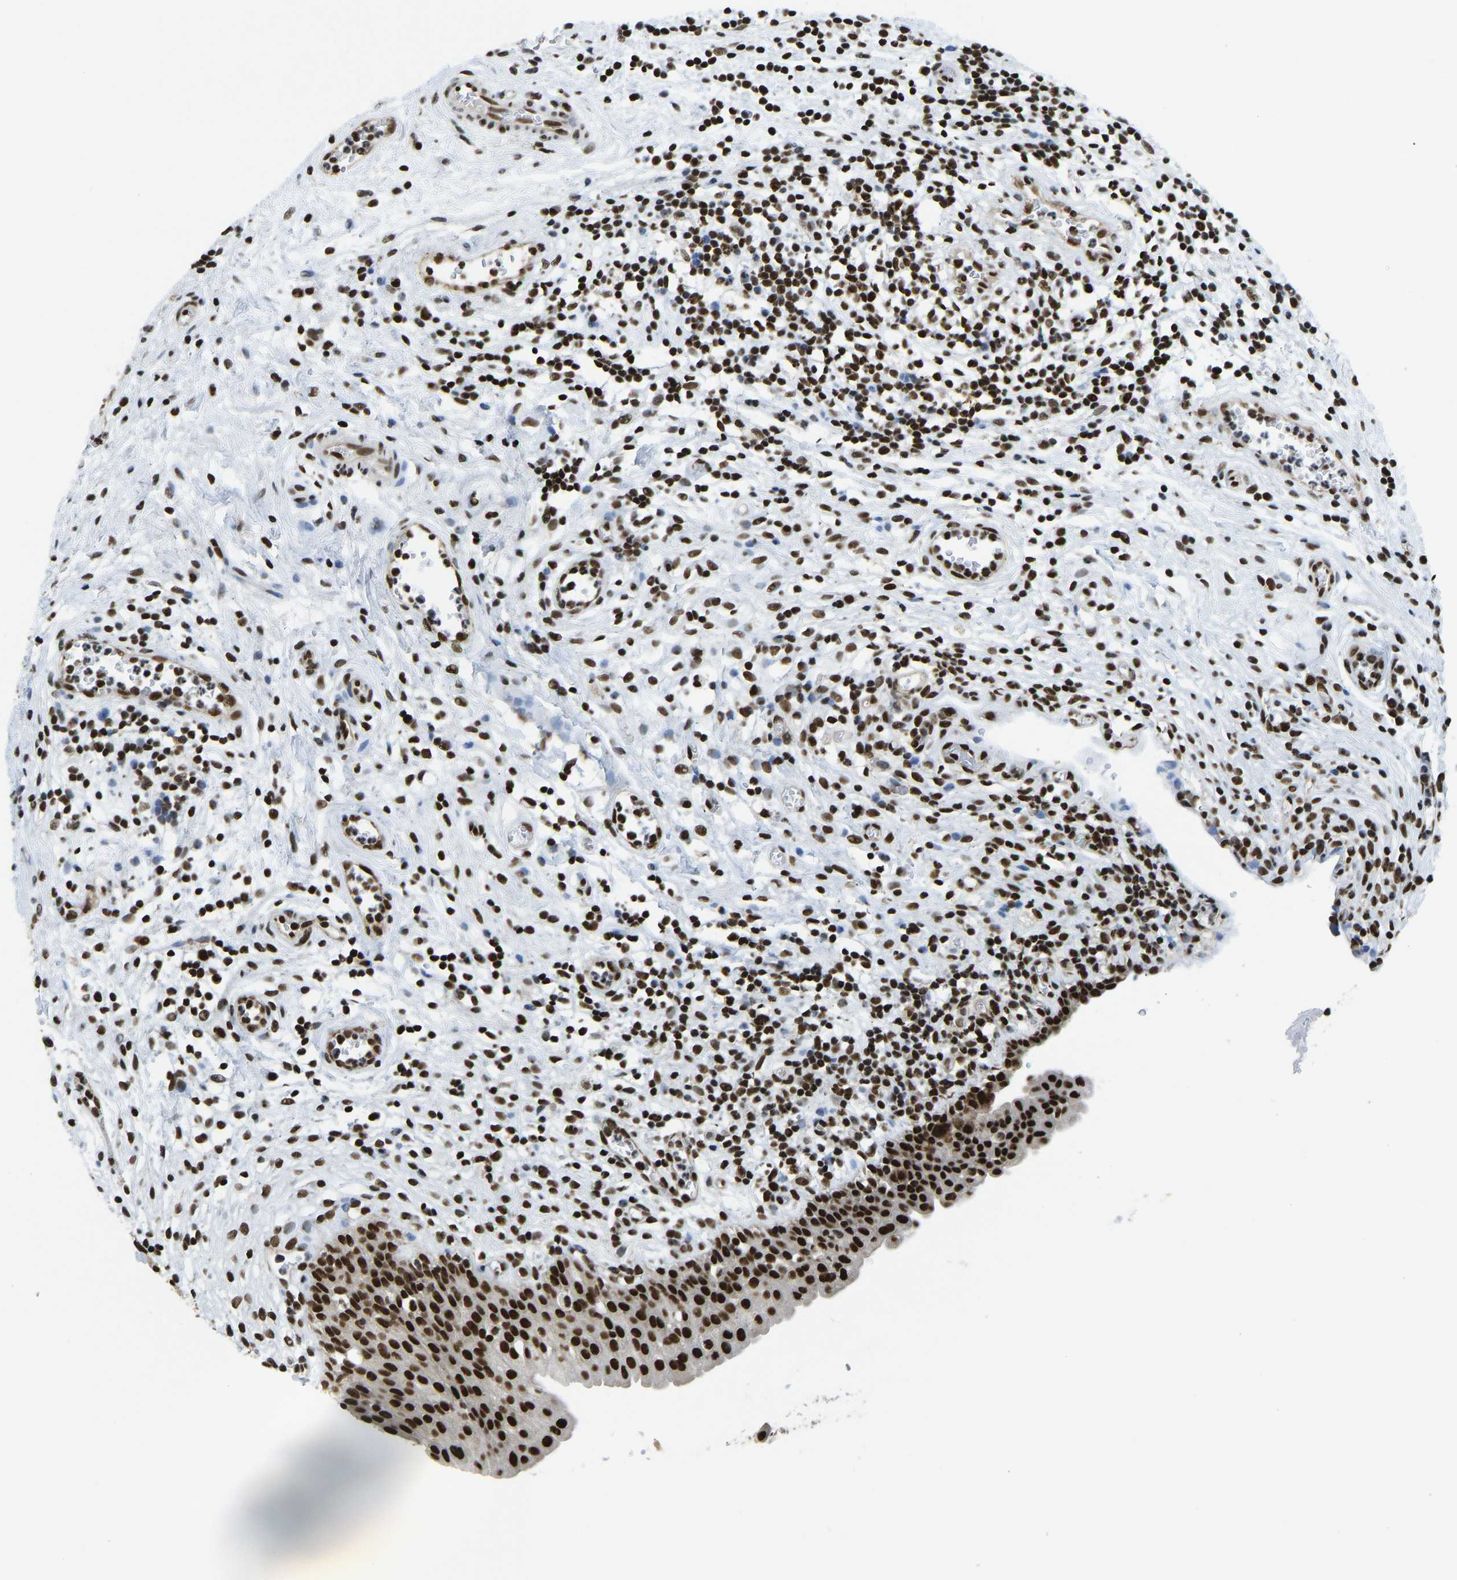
{"staining": {"intensity": "strong", "quantity": ">75%", "location": "nuclear"}, "tissue": "urinary bladder", "cell_type": "Urothelial cells", "image_type": "normal", "snomed": [{"axis": "morphology", "description": "Normal tissue, NOS"}, {"axis": "topography", "description": "Urinary bladder"}], "caption": "Urothelial cells exhibit strong nuclear positivity in approximately >75% of cells in unremarkable urinary bladder. Ihc stains the protein of interest in brown and the nuclei are stained blue.", "gene": "ZSCAN20", "patient": {"sex": "male", "age": 37}}